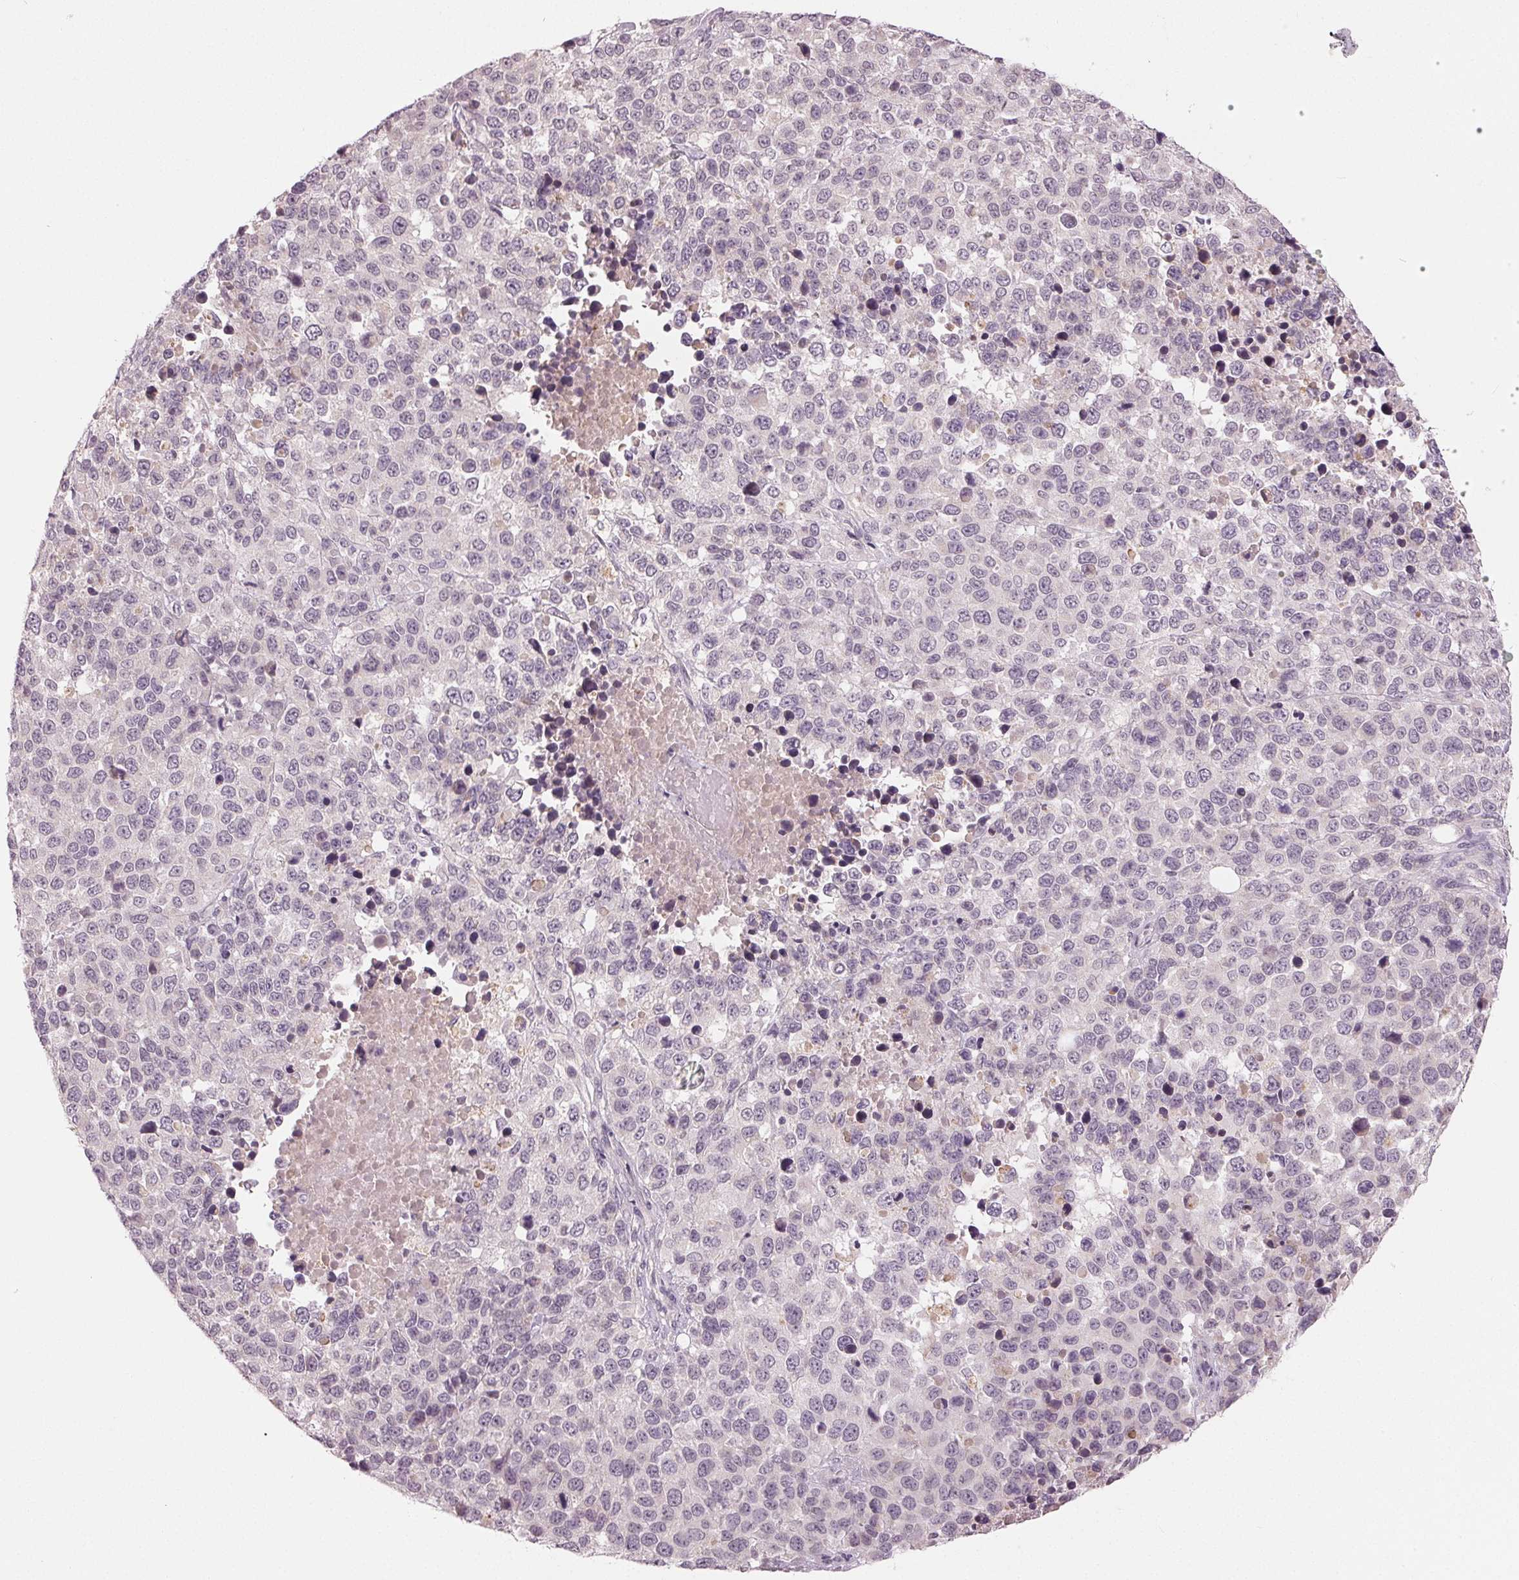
{"staining": {"intensity": "negative", "quantity": "none", "location": "none"}, "tissue": "melanoma", "cell_type": "Tumor cells", "image_type": "cancer", "snomed": [{"axis": "morphology", "description": "Malignant melanoma, Metastatic site"}, {"axis": "topography", "description": "Skin"}], "caption": "This is a histopathology image of immunohistochemistry (IHC) staining of melanoma, which shows no staining in tumor cells.", "gene": "ZNF605", "patient": {"sex": "male", "age": 84}}